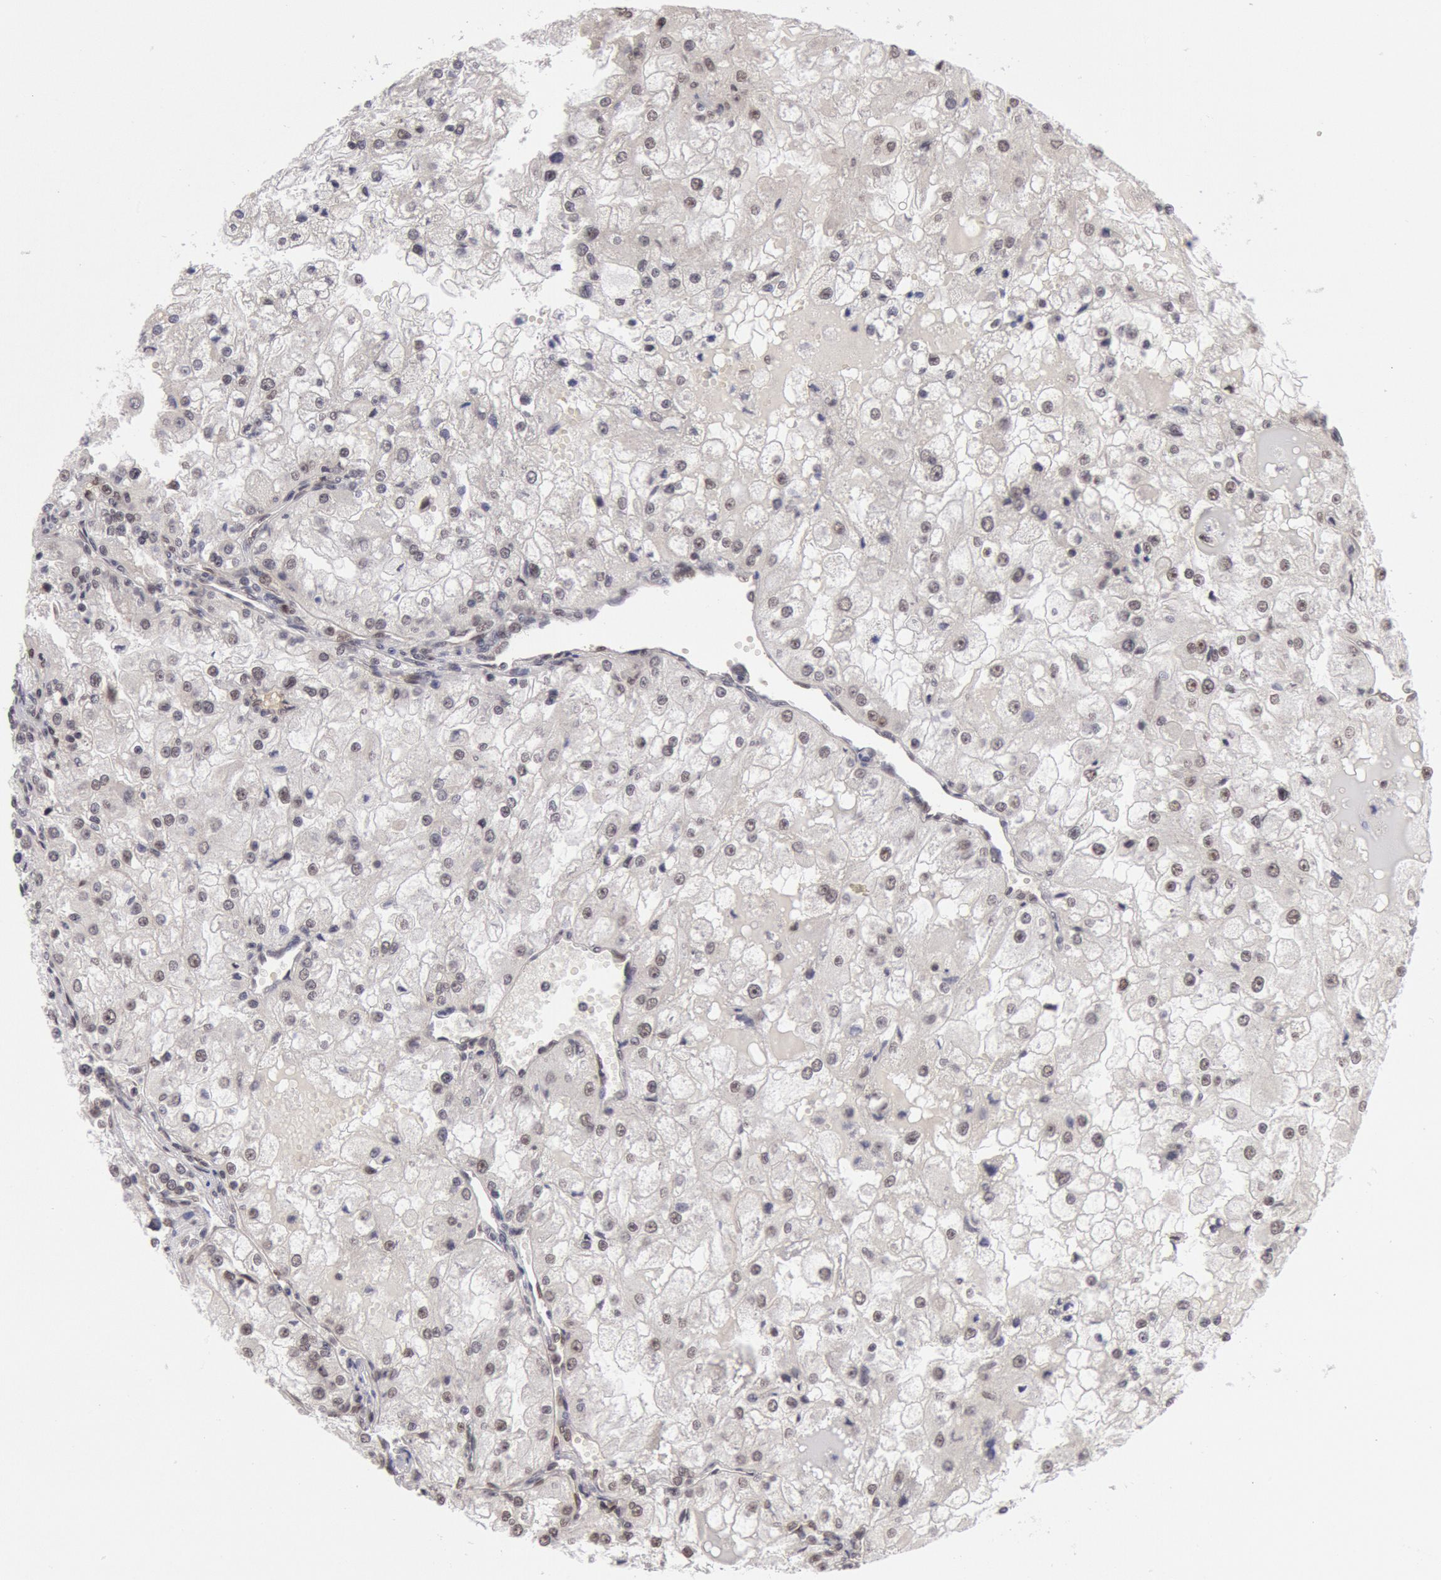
{"staining": {"intensity": "negative", "quantity": "none", "location": "none"}, "tissue": "renal cancer", "cell_type": "Tumor cells", "image_type": "cancer", "snomed": [{"axis": "morphology", "description": "Adenocarcinoma, NOS"}, {"axis": "topography", "description": "Kidney"}], "caption": "High power microscopy micrograph of an immunohistochemistry (IHC) photomicrograph of renal adenocarcinoma, revealing no significant staining in tumor cells. (Brightfield microscopy of DAB immunohistochemistry (IHC) at high magnification).", "gene": "PPP4R3B", "patient": {"sex": "female", "age": 74}}